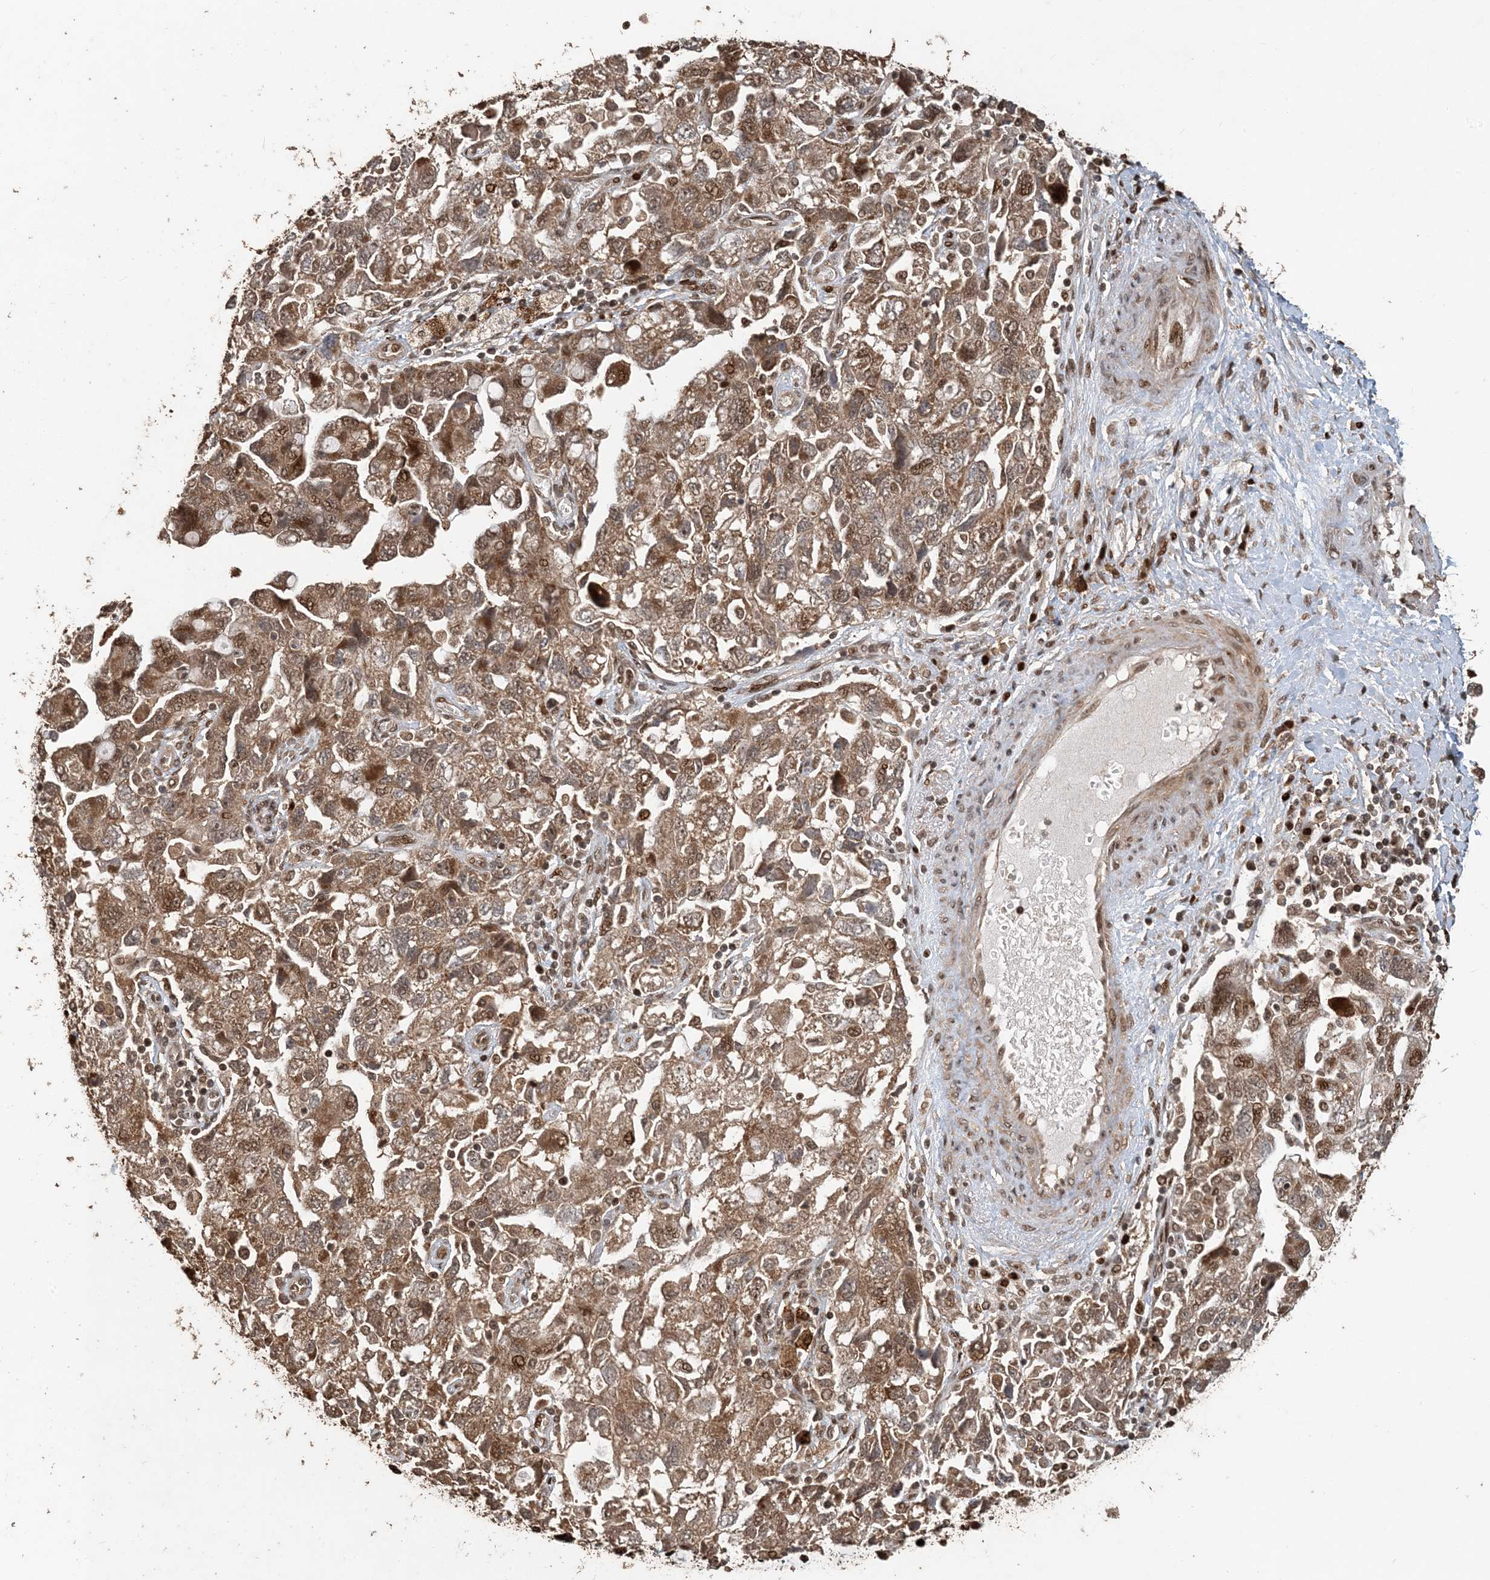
{"staining": {"intensity": "moderate", "quantity": ">75%", "location": "cytoplasmic/membranous,nuclear"}, "tissue": "ovarian cancer", "cell_type": "Tumor cells", "image_type": "cancer", "snomed": [{"axis": "morphology", "description": "Carcinoma, NOS"}, {"axis": "morphology", "description": "Cystadenocarcinoma, serous, NOS"}, {"axis": "topography", "description": "Ovary"}], "caption": "This histopathology image shows immunohistochemistry staining of ovarian carcinoma, with medium moderate cytoplasmic/membranous and nuclear positivity in approximately >75% of tumor cells.", "gene": "ATP13A2", "patient": {"sex": "female", "age": 69}}